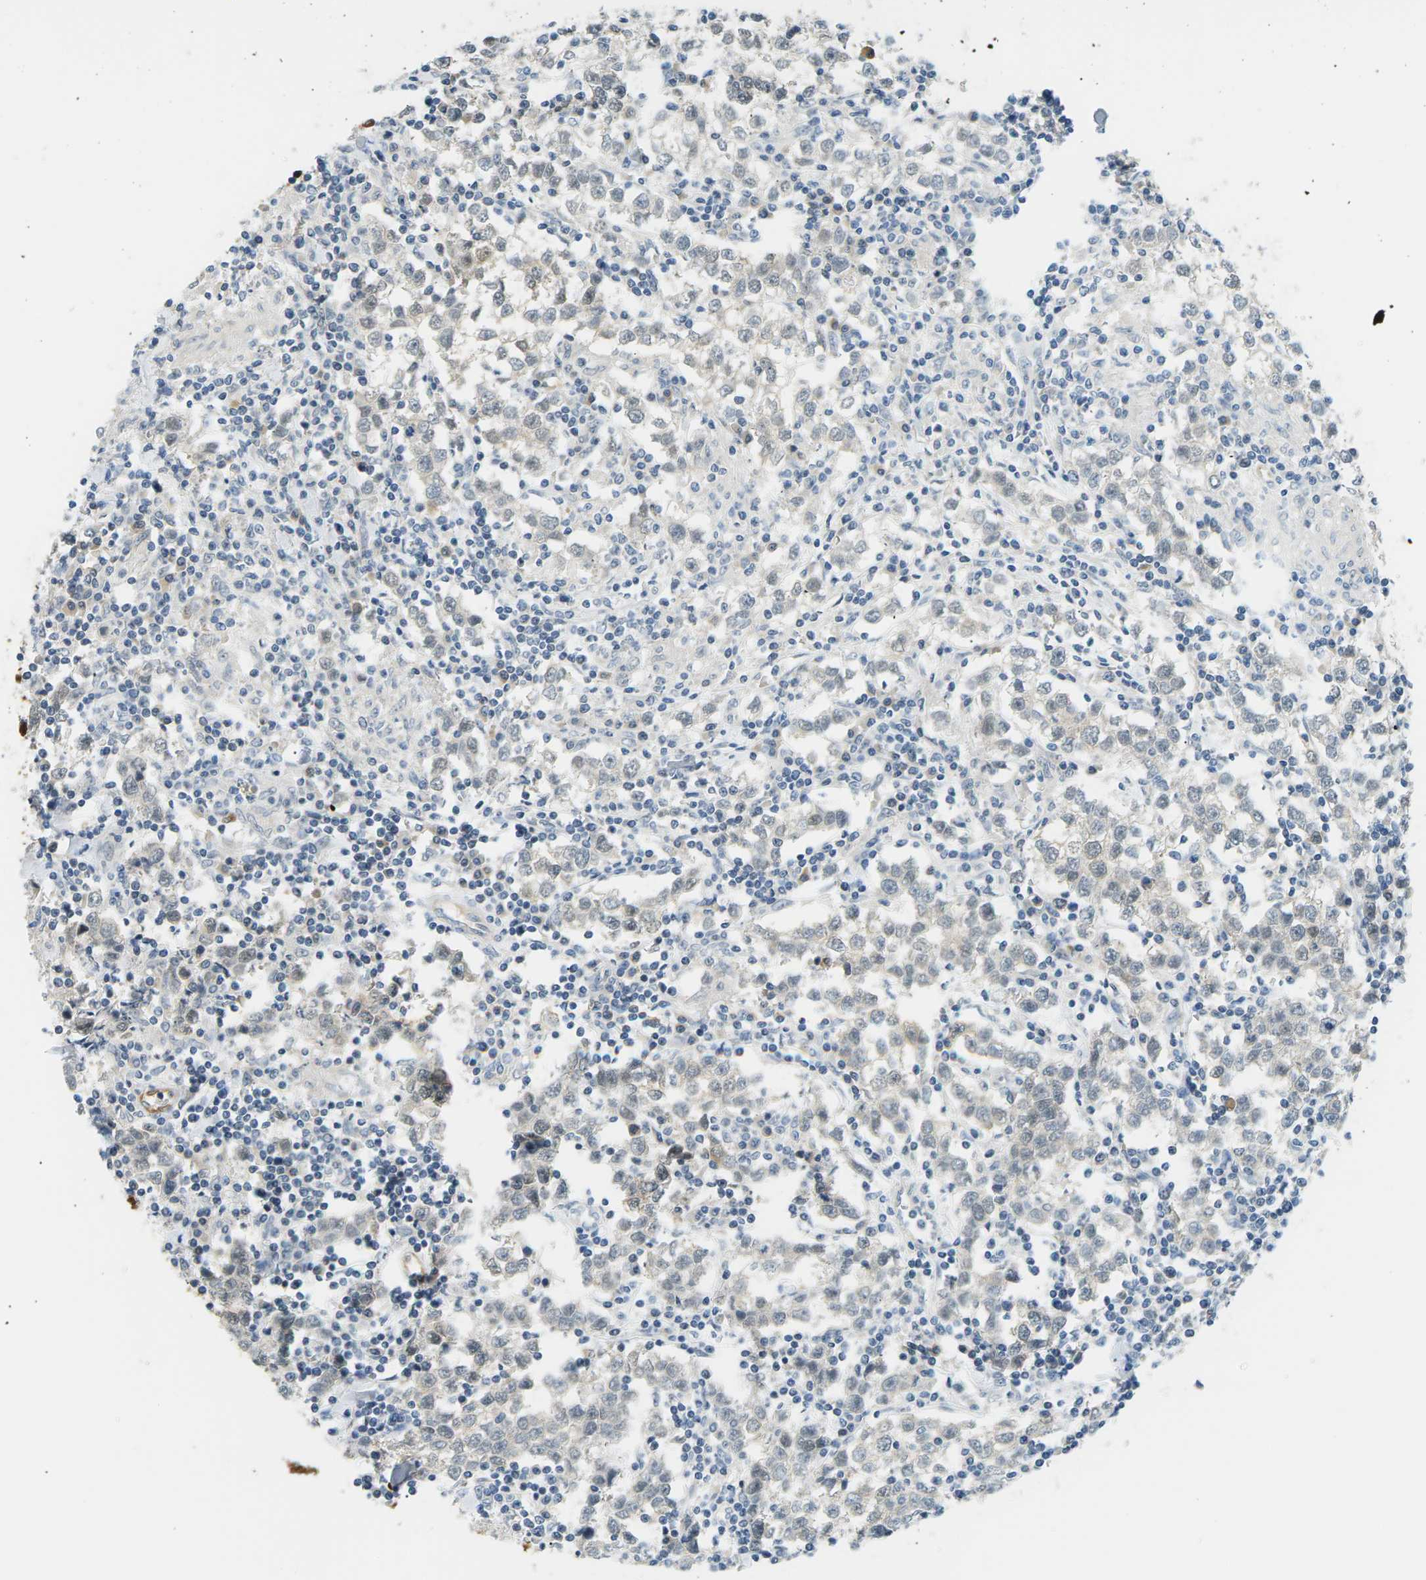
{"staining": {"intensity": "negative", "quantity": "none", "location": "none"}, "tissue": "testis cancer", "cell_type": "Tumor cells", "image_type": "cancer", "snomed": [{"axis": "morphology", "description": "Seminoma, NOS"}, {"axis": "morphology", "description": "Carcinoma, Embryonal, NOS"}, {"axis": "topography", "description": "Testis"}], "caption": "Human testis seminoma stained for a protein using immunohistochemistry displays no staining in tumor cells.", "gene": "PSAT1", "patient": {"sex": "male", "age": 36}}